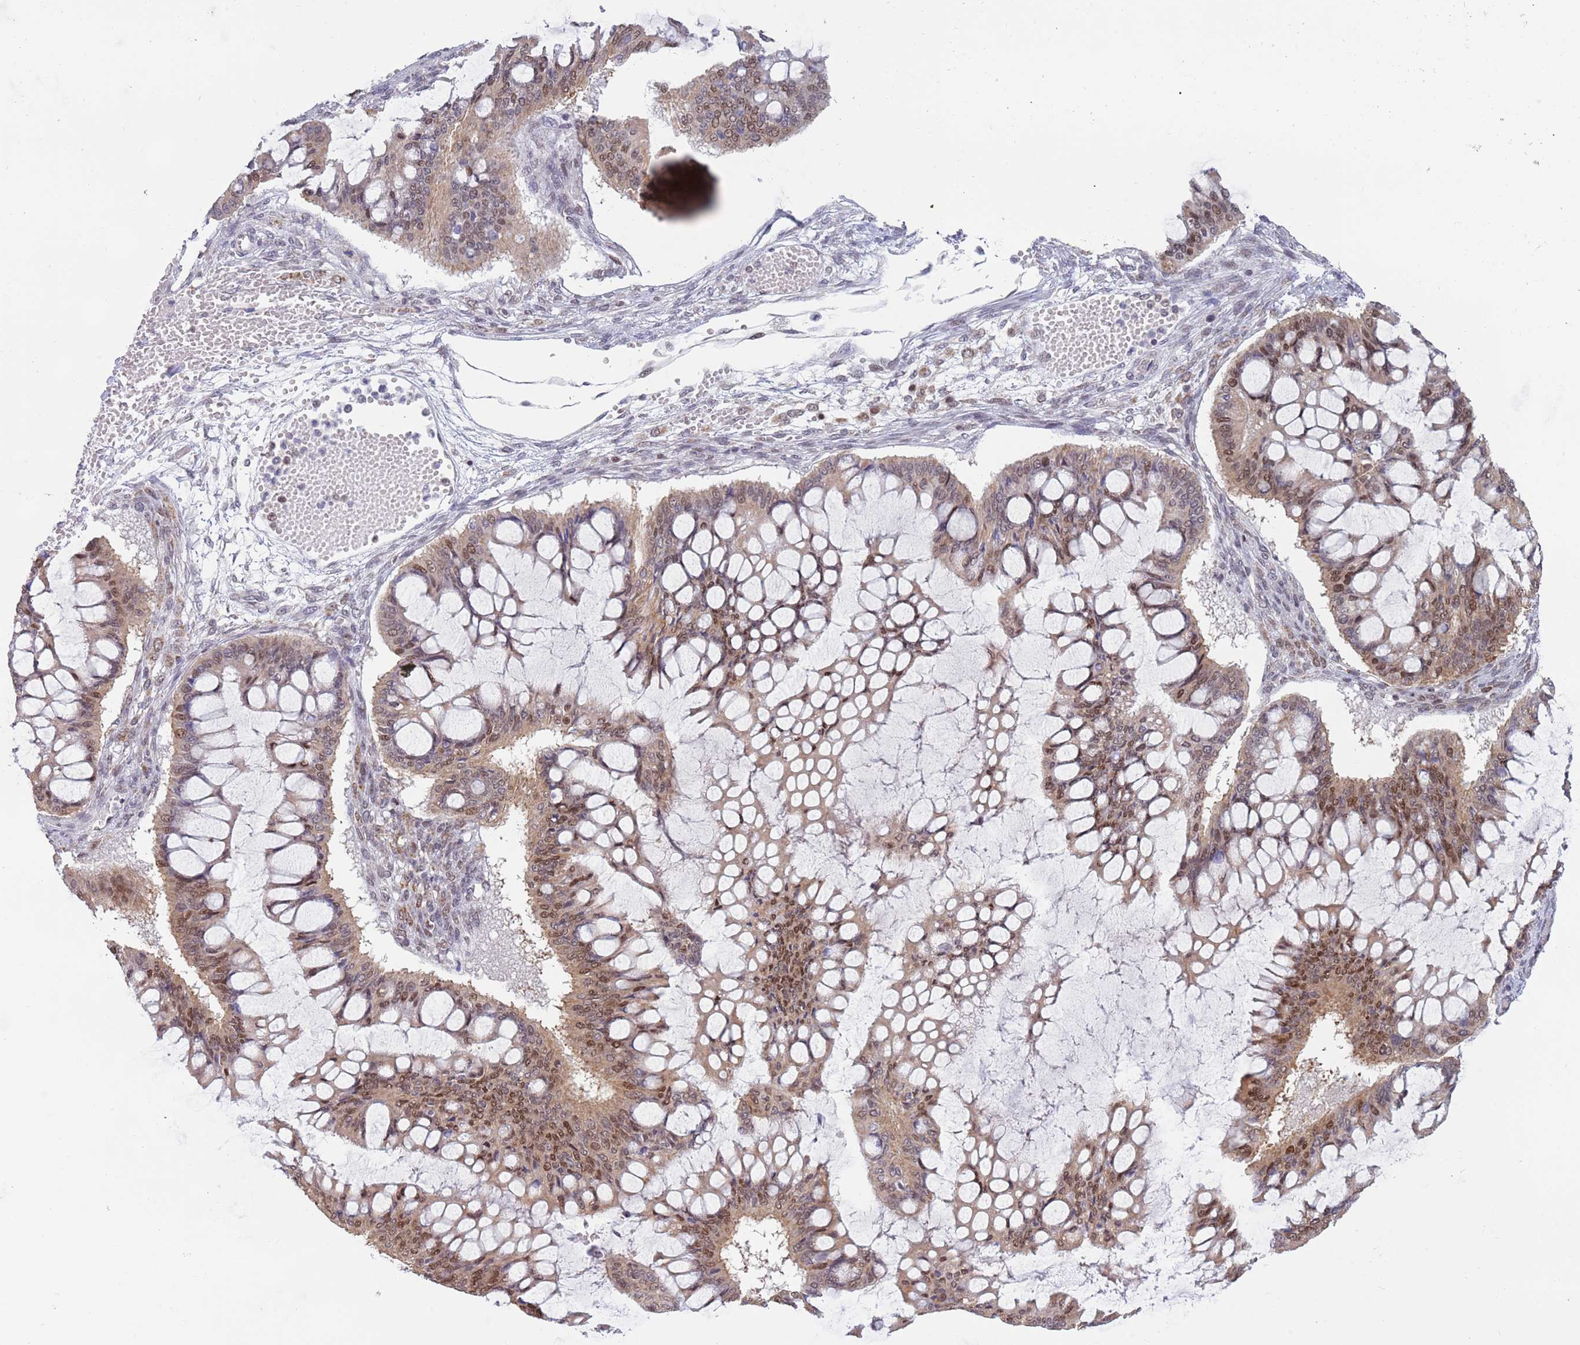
{"staining": {"intensity": "moderate", "quantity": ">75%", "location": "nuclear"}, "tissue": "ovarian cancer", "cell_type": "Tumor cells", "image_type": "cancer", "snomed": [{"axis": "morphology", "description": "Cystadenocarcinoma, mucinous, NOS"}, {"axis": "topography", "description": "Ovary"}], "caption": "The immunohistochemical stain shows moderate nuclear staining in tumor cells of ovarian mucinous cystadenocarcinoma tissue. The protein of interest is stained brown, and the nuclei are stained in blue (DAB (3,3'-diaminobenzidine) IHC with brightfield microscopy, high magnification).", "gene": "TIMM13", "patient": {"sex": "female", "age": 73}}